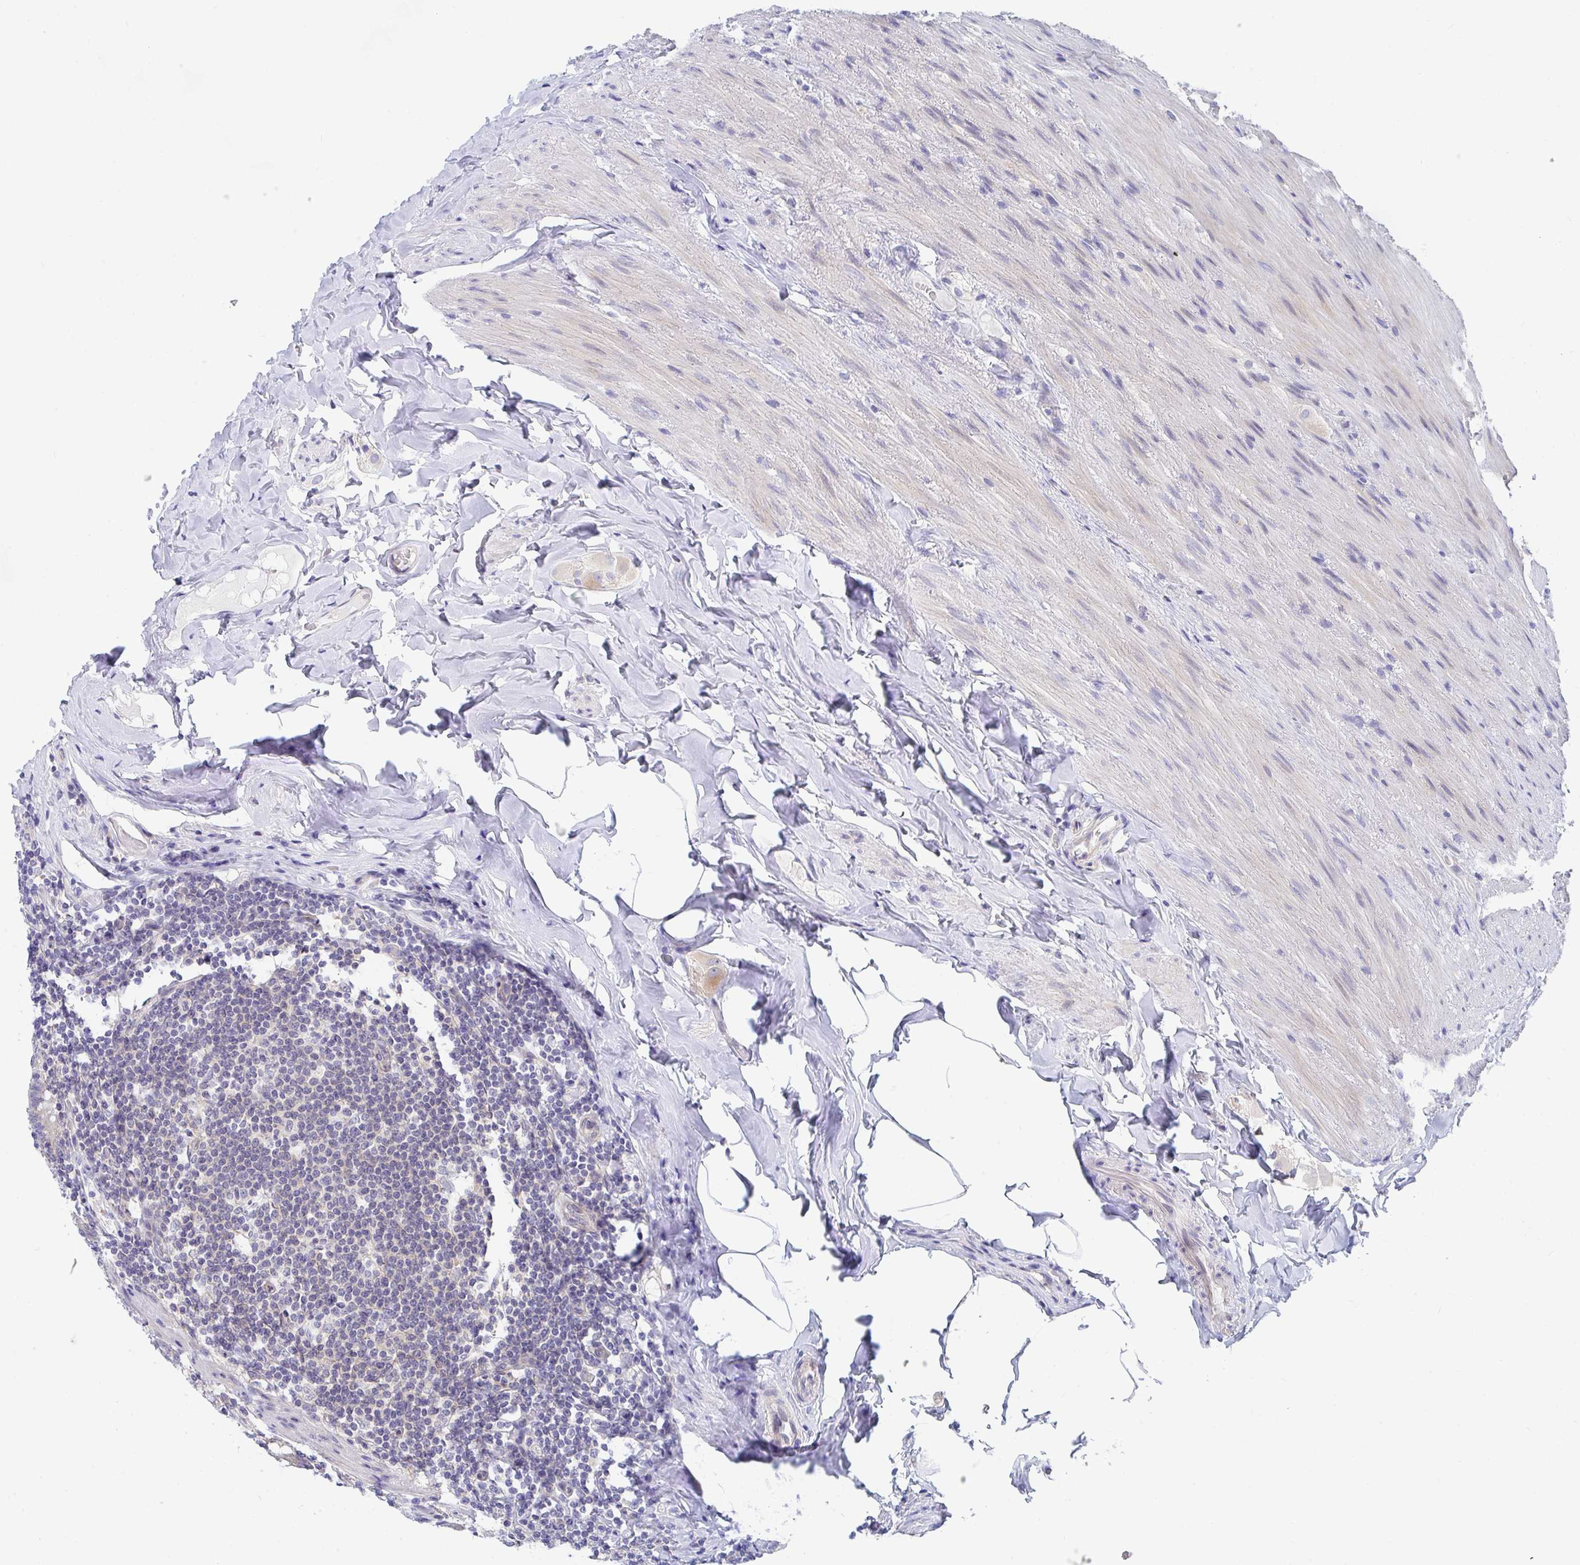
{"staining": {"intensity": "moderate", "quantity": "25%-75%", "location": "cytoplasmic/membranous"}, "tissue": "appendix", "cell_type": "Glandular cells", "image_type": "normal", "snomed": [{"axis": "morphology", "description": "Normal tissue, NOS"}, {"axis": "topography", "description": "Appendix"}], "caption": "Appendix stained with immunohistochemistry (IHC) reveals moderate cytoplasmic/membranous positivity in about 25%-75% of glandular cells. Immunohistochemistry (ihc) stains the protein of interest in brown and the nuclei are stained blue.", "gene": "P2RX3", "patient": {"sex": "male", "age": 71}}